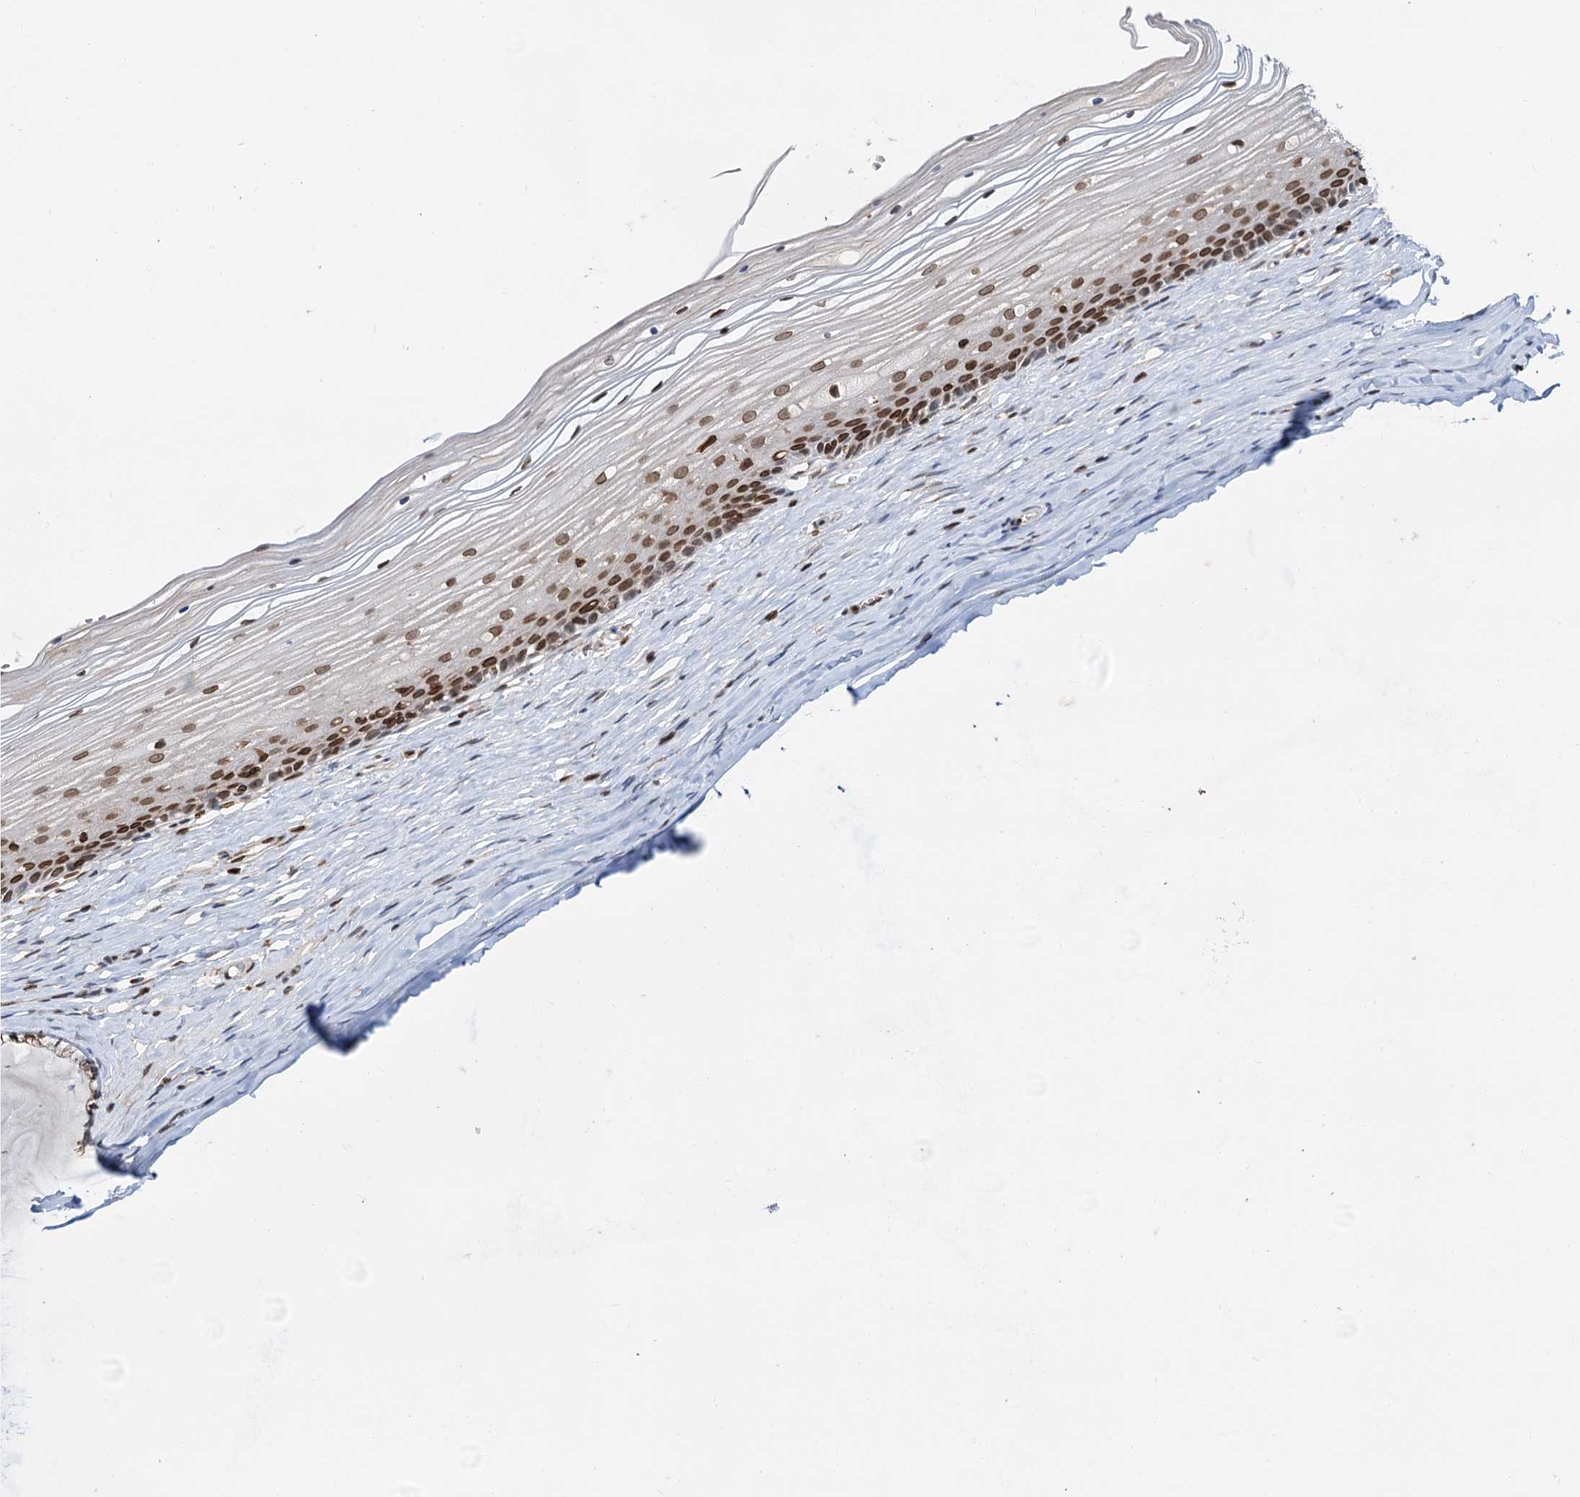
{"staining": {"intensity": "strong", "quantity": "25%-75%", "location": "nuclear"}, "tissue": "vagina", "cell_type": "Squamous epithelial cells", "image_type": "normal", "snomed": [{"axis": "morphology", "description": "Normal tissue, NOS"}, {"axis": "topography", "description": "Vagina"}, {"axis": "topography", "description": "Cervix"}], "caption": "Immunohistochemical staining of unremarkable human vagina demonstrates high levels of strong nuclear expression in approximately 25%-75% of squamous epithelial cells.", "gene": "ZC3H13", "patient": {"sex": "female", "age": 40}}